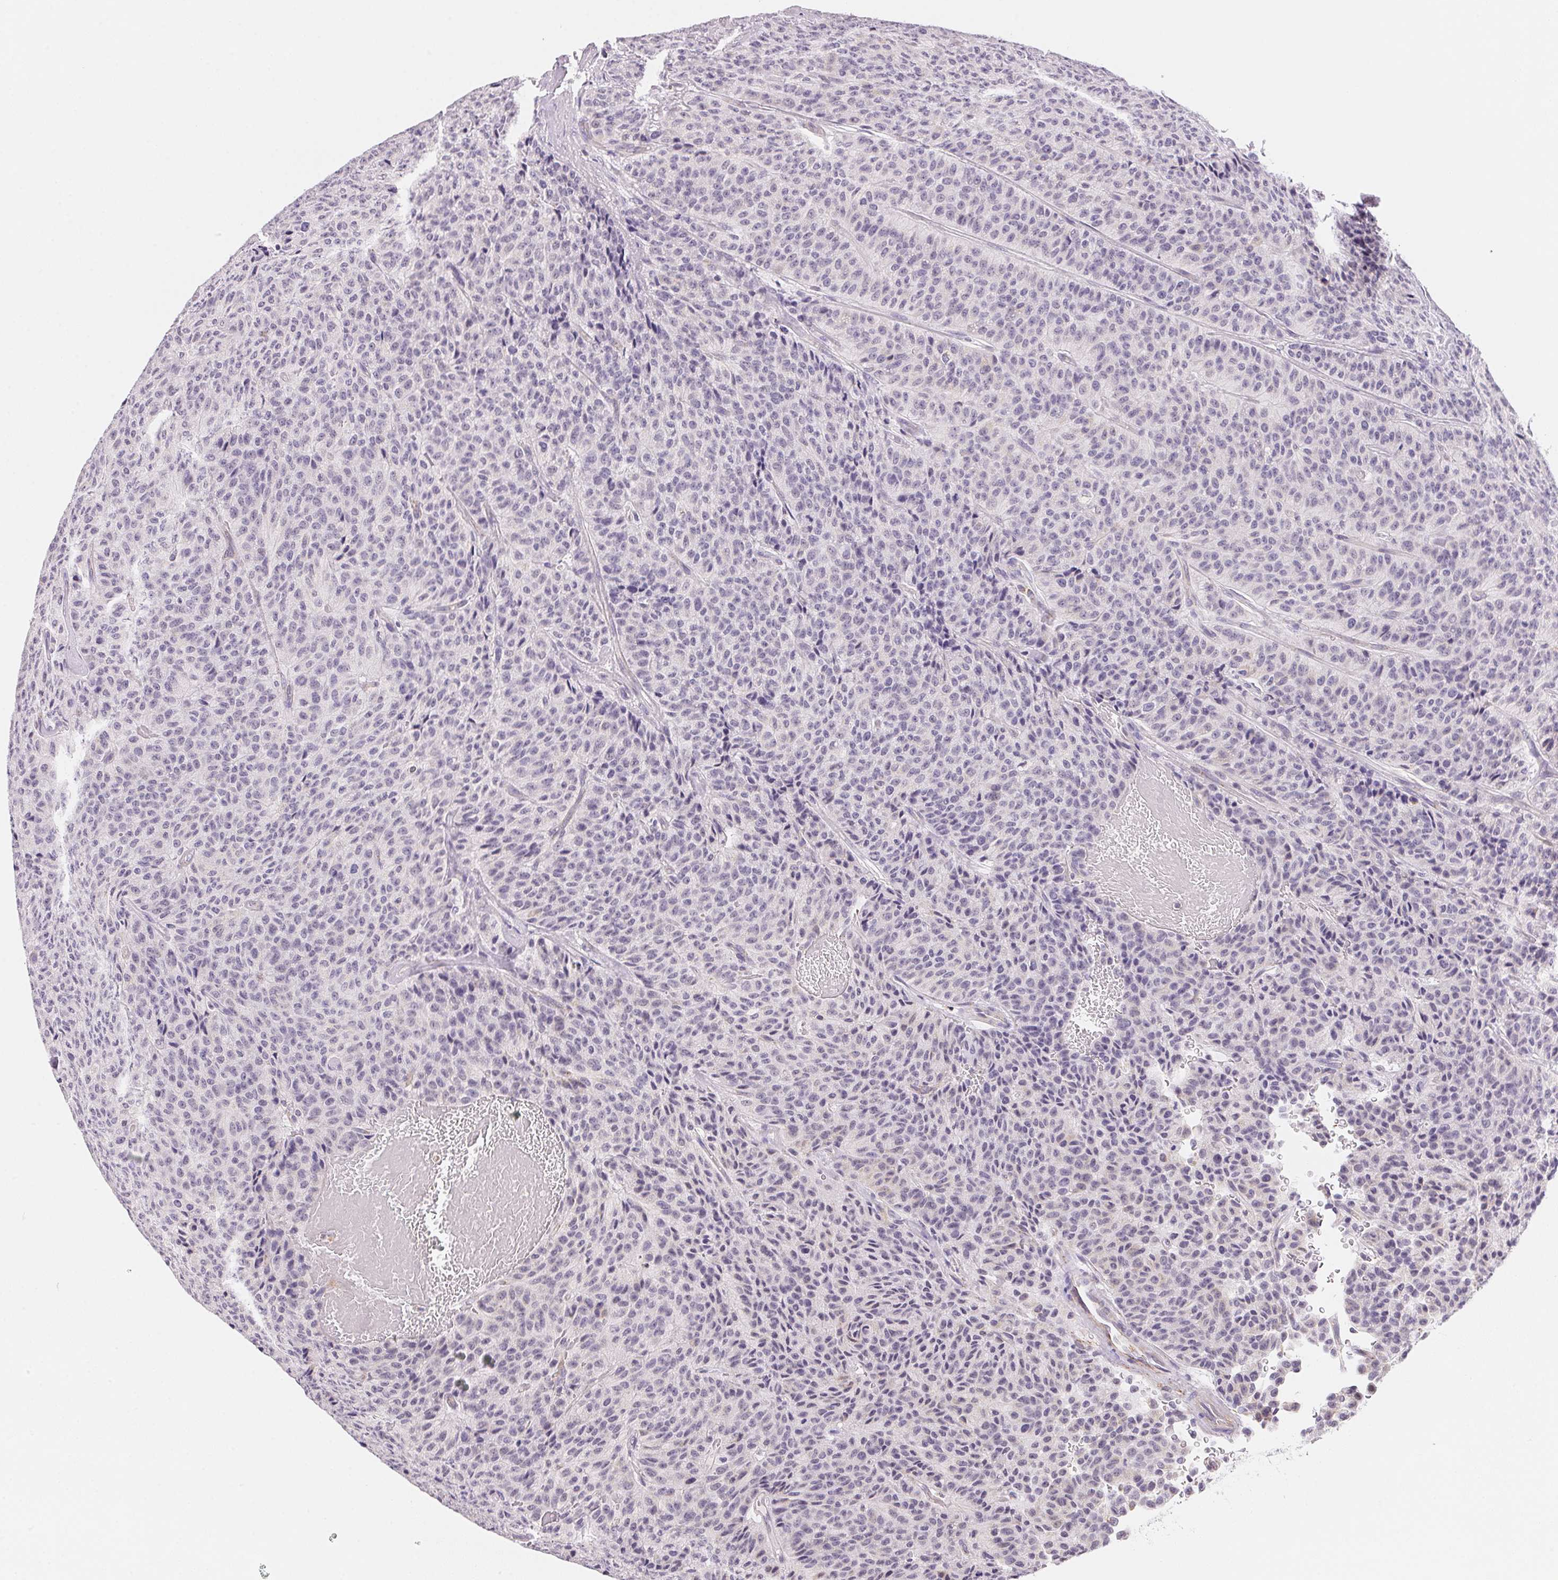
{"staining": {"intensity": "negative", "quantity": "none", "location": "none"}, "tissue": "carcinoid", "cell_type": "Tumor cells", "image_type": "cancer", "snomed": [{"axis": "morphology", "description": "Carcinoid, malignant, NOS"}, {"axis": "topography", "description": "Lung"}], "caption": "Immunohistochemical staining of carcinoid demonstrates no significant expression in tumor cells. (Brightfield microscopy of DAB (3,3'-diaminobenzidine) immunohistochemistry at high magnification).", "gene": "GIPC2", "patient": {"sex": "male", "age": 71}}